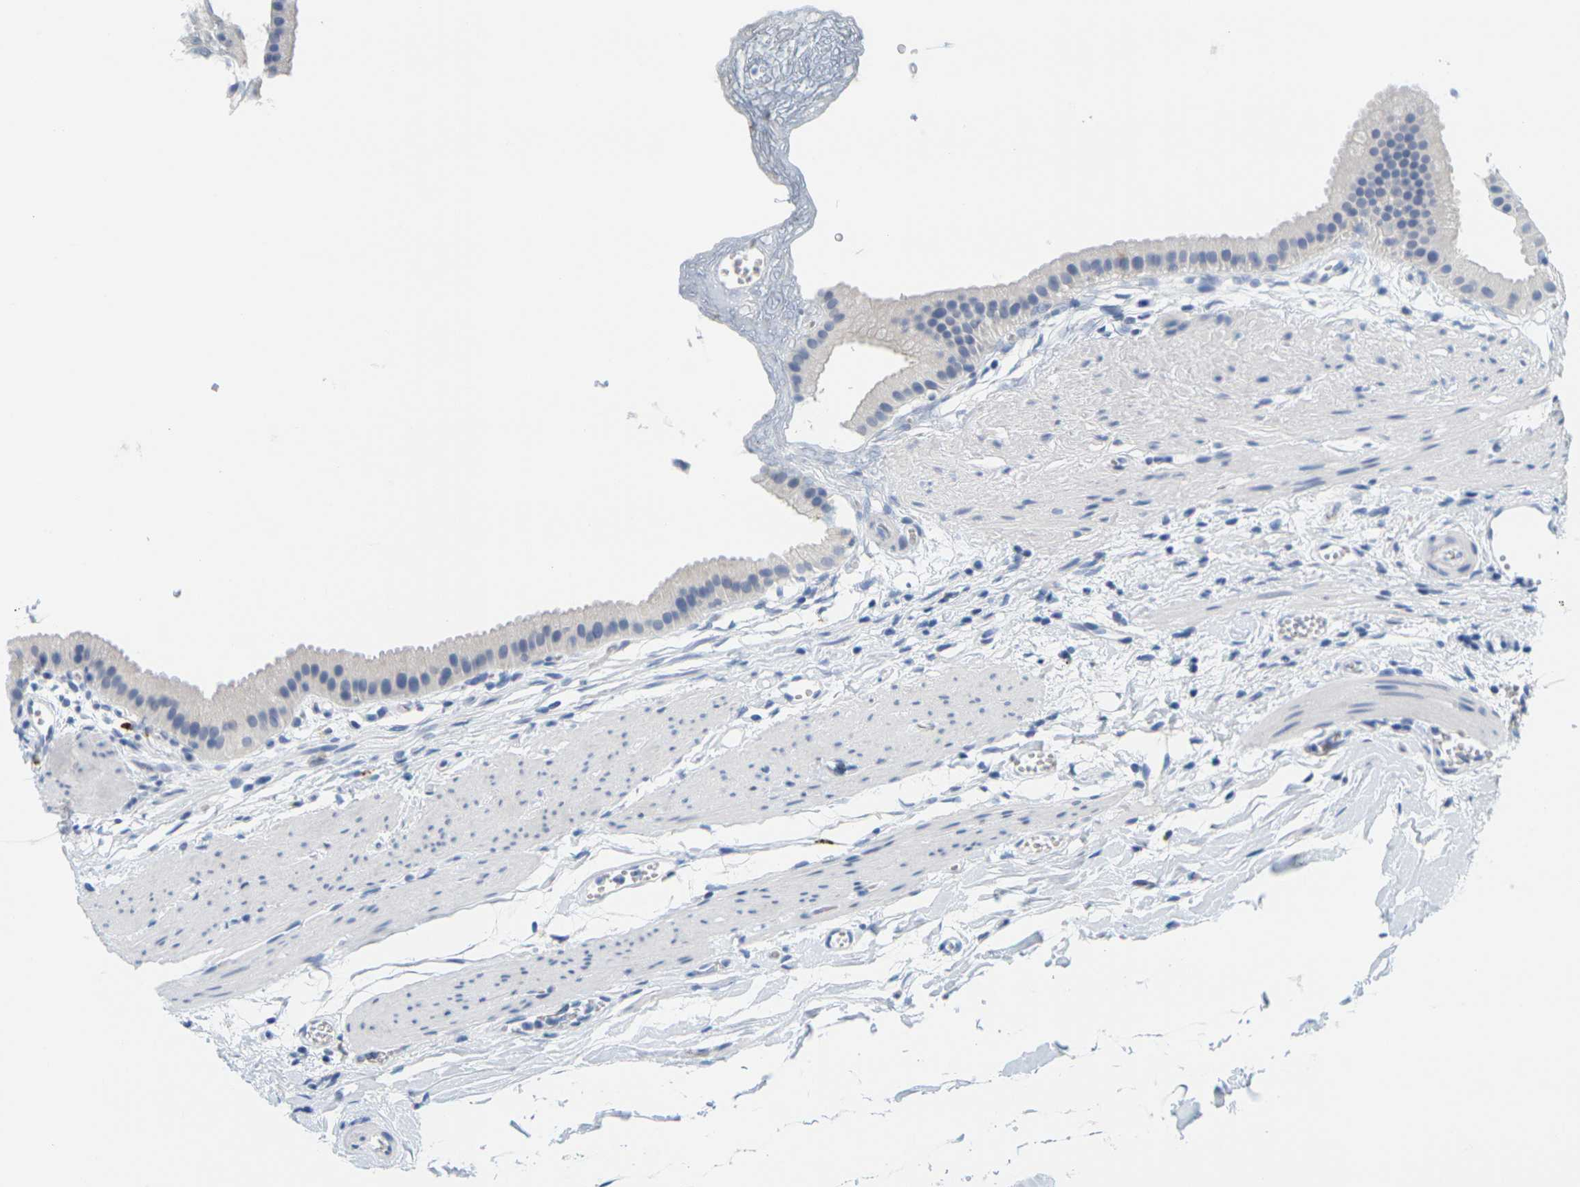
{"staining": {"intensity": "negative", "quantity": "none", "location": "none"}, "tissue": "gallbladder", "cell_type": "Glandular cells", "image_type": "normal", "snomed": [{"axis": "morphology", "description": "Normal tissue, NOS"}, {"axis": "topography", "description": "Gallbladder"}], "caption": "The histopathology image exhibits no significant expression in glandular cells of gallbladder. (Brightfield microscopy of DAB immunohistochemistry (IHC) at high magnification).", "gene": "HLA", "patient": {"sex": "female", "age": 64}}